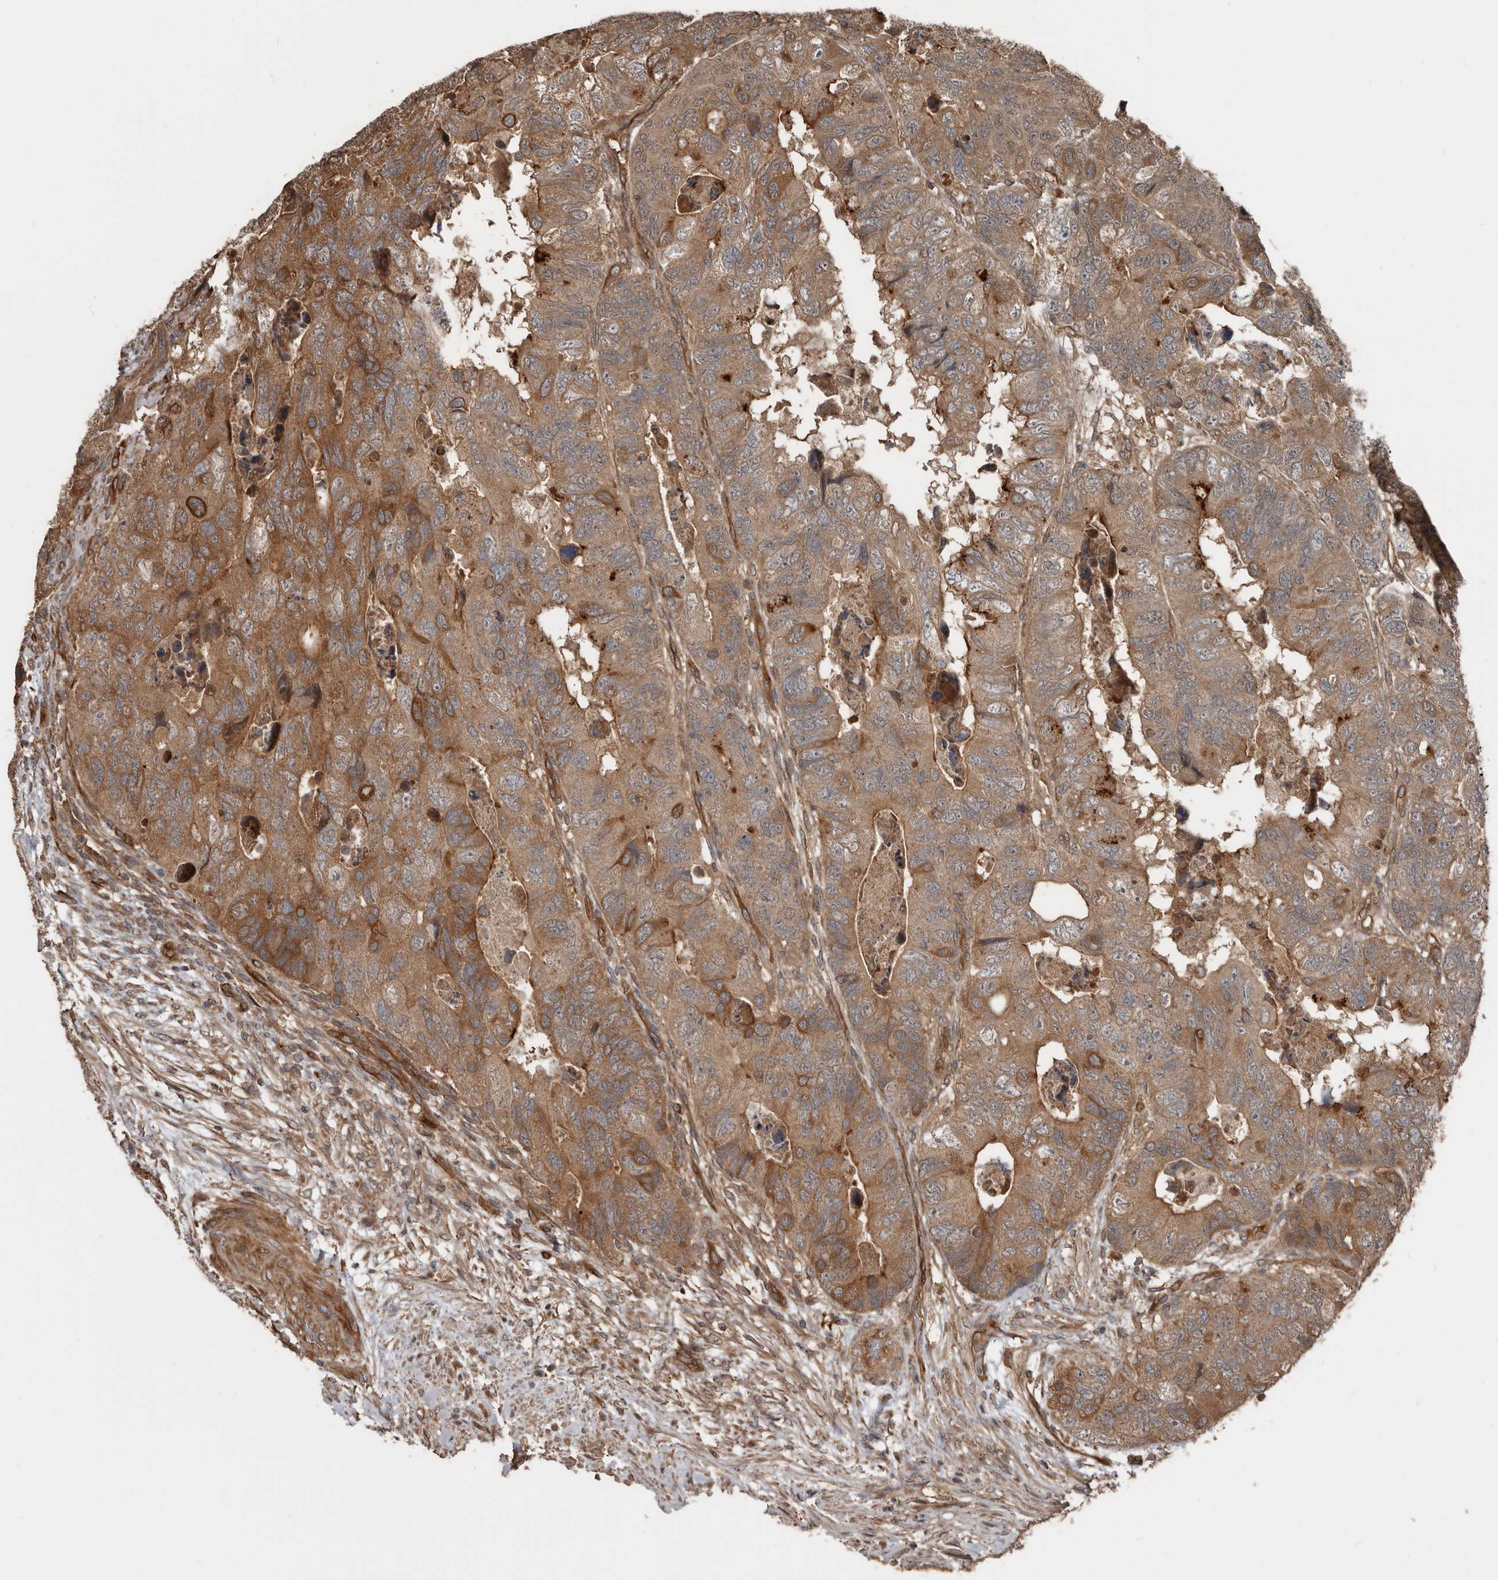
{"staining": {"intensity": "moderate", "quantity": ">75%", "location": "cytoplasmic/membranous"}, "tissue": "colorectal cancer", "cell_type": "Tumor cells", "image_type": "cancer", "snomed": [{"axis": "morphology", "description": "Adenocarcinoma, NOS"}, {"axis": "topography", "description": "Rectum"}], "caption": "A micrograph of adenocarcinoma (colorectal) stained for a protein reveals moderate cytoplasmic/membranous brown staining in tumor cells.", "gene": "EXOC3L1", "patient": {"sex": "male", "age": 63}}